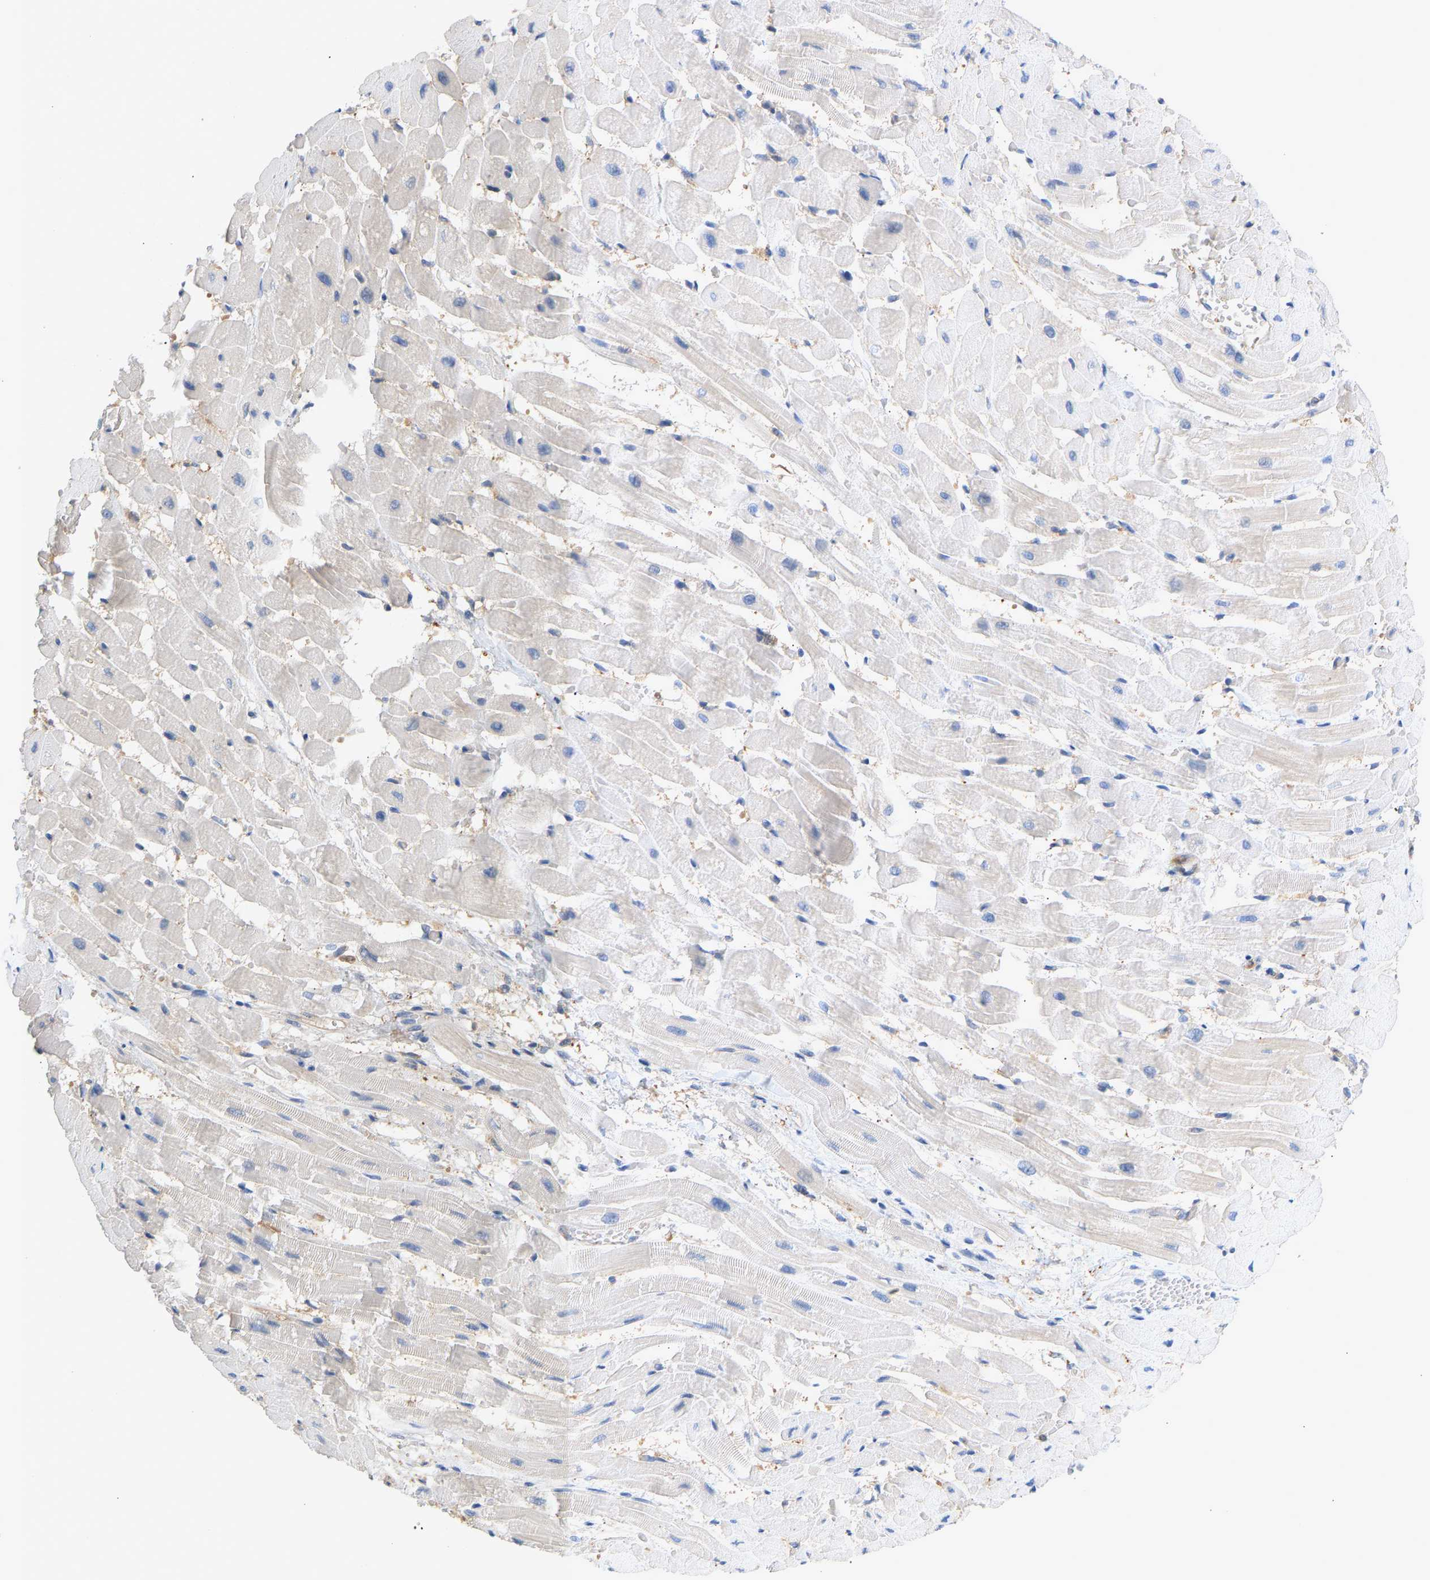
{"staining": {"intensity": "negative", "quantity": "none", "location": "none"}, "tissue": "heart muscle", "cell_type": "Cardiomyocytes", "image_type": "normal", "snomed": [{"axis": "morphology", "description": "Normal tissue, NOS"}, {"axis": "topography", "description": "Heart"}], "caption": "This histopathology image is of benign heart muscle stained with immunohistochemistry to label a protein in brown with the nuclei are counter-stained blue. There is no staining in cardiomyocytes. (Brightfield microscopy of DAB (3,3'-diaminobenzidine) immunohistochemistry (IHC) at high magnification).", "gene": "ENO1", "patient": {"sex": "male", "age": 45}}